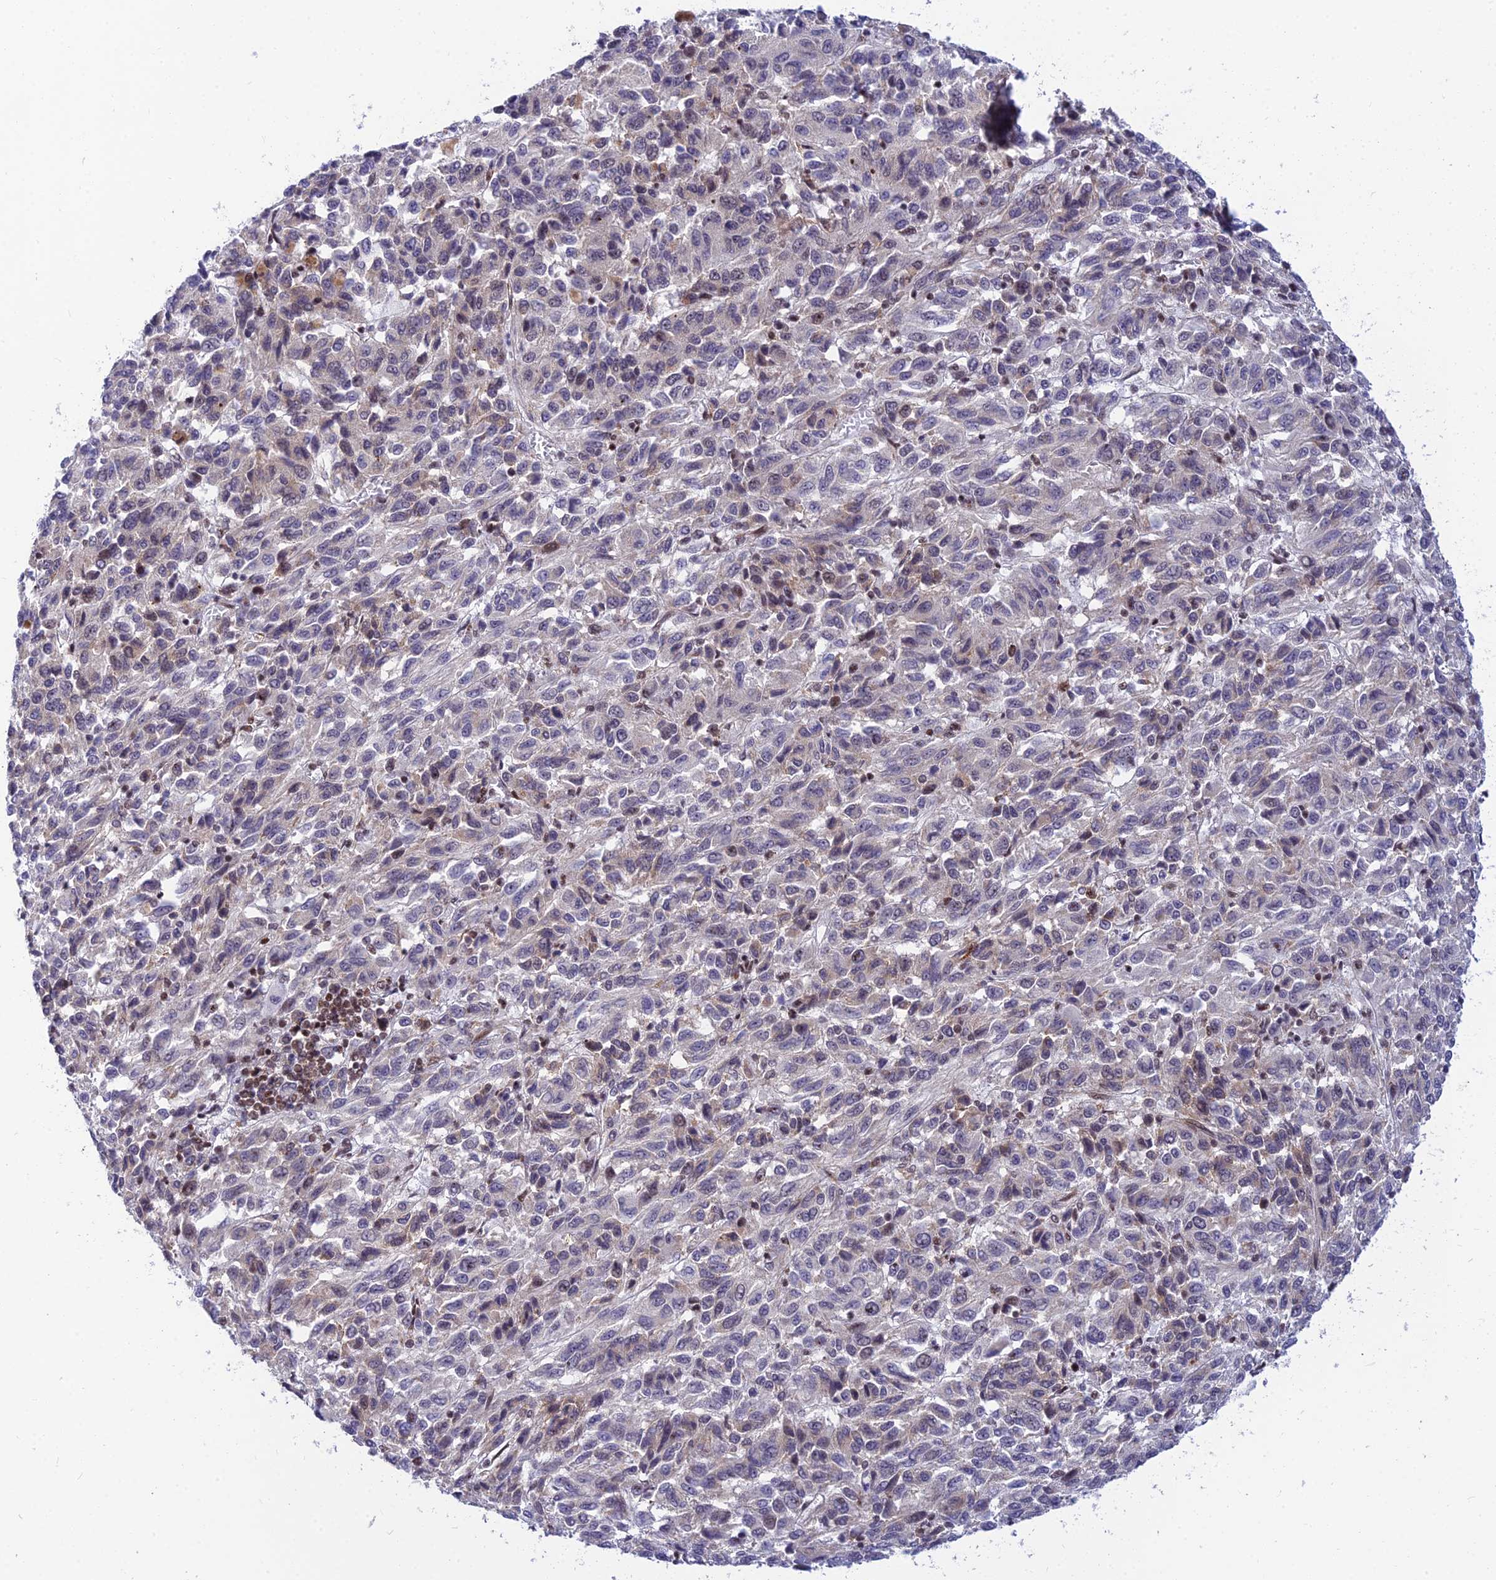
{"staining": {"intensity": "negative", "quantity": "none", "location": "none"}, "tissue": "melanoma", "cell_type": "Tumor cells", "image_type": "cancer", "snomed": [{"axis": "morphology", "description": "Malignant melanoma, Metastatic site"}, {"axis": "topography", "description": "Lung"}], "caption": "Melanoma was stained to show a protein in brown. There is no significant expression in tumor cells.", "gene": "USP22", "patient": {"sex": "male", "age": 64}}